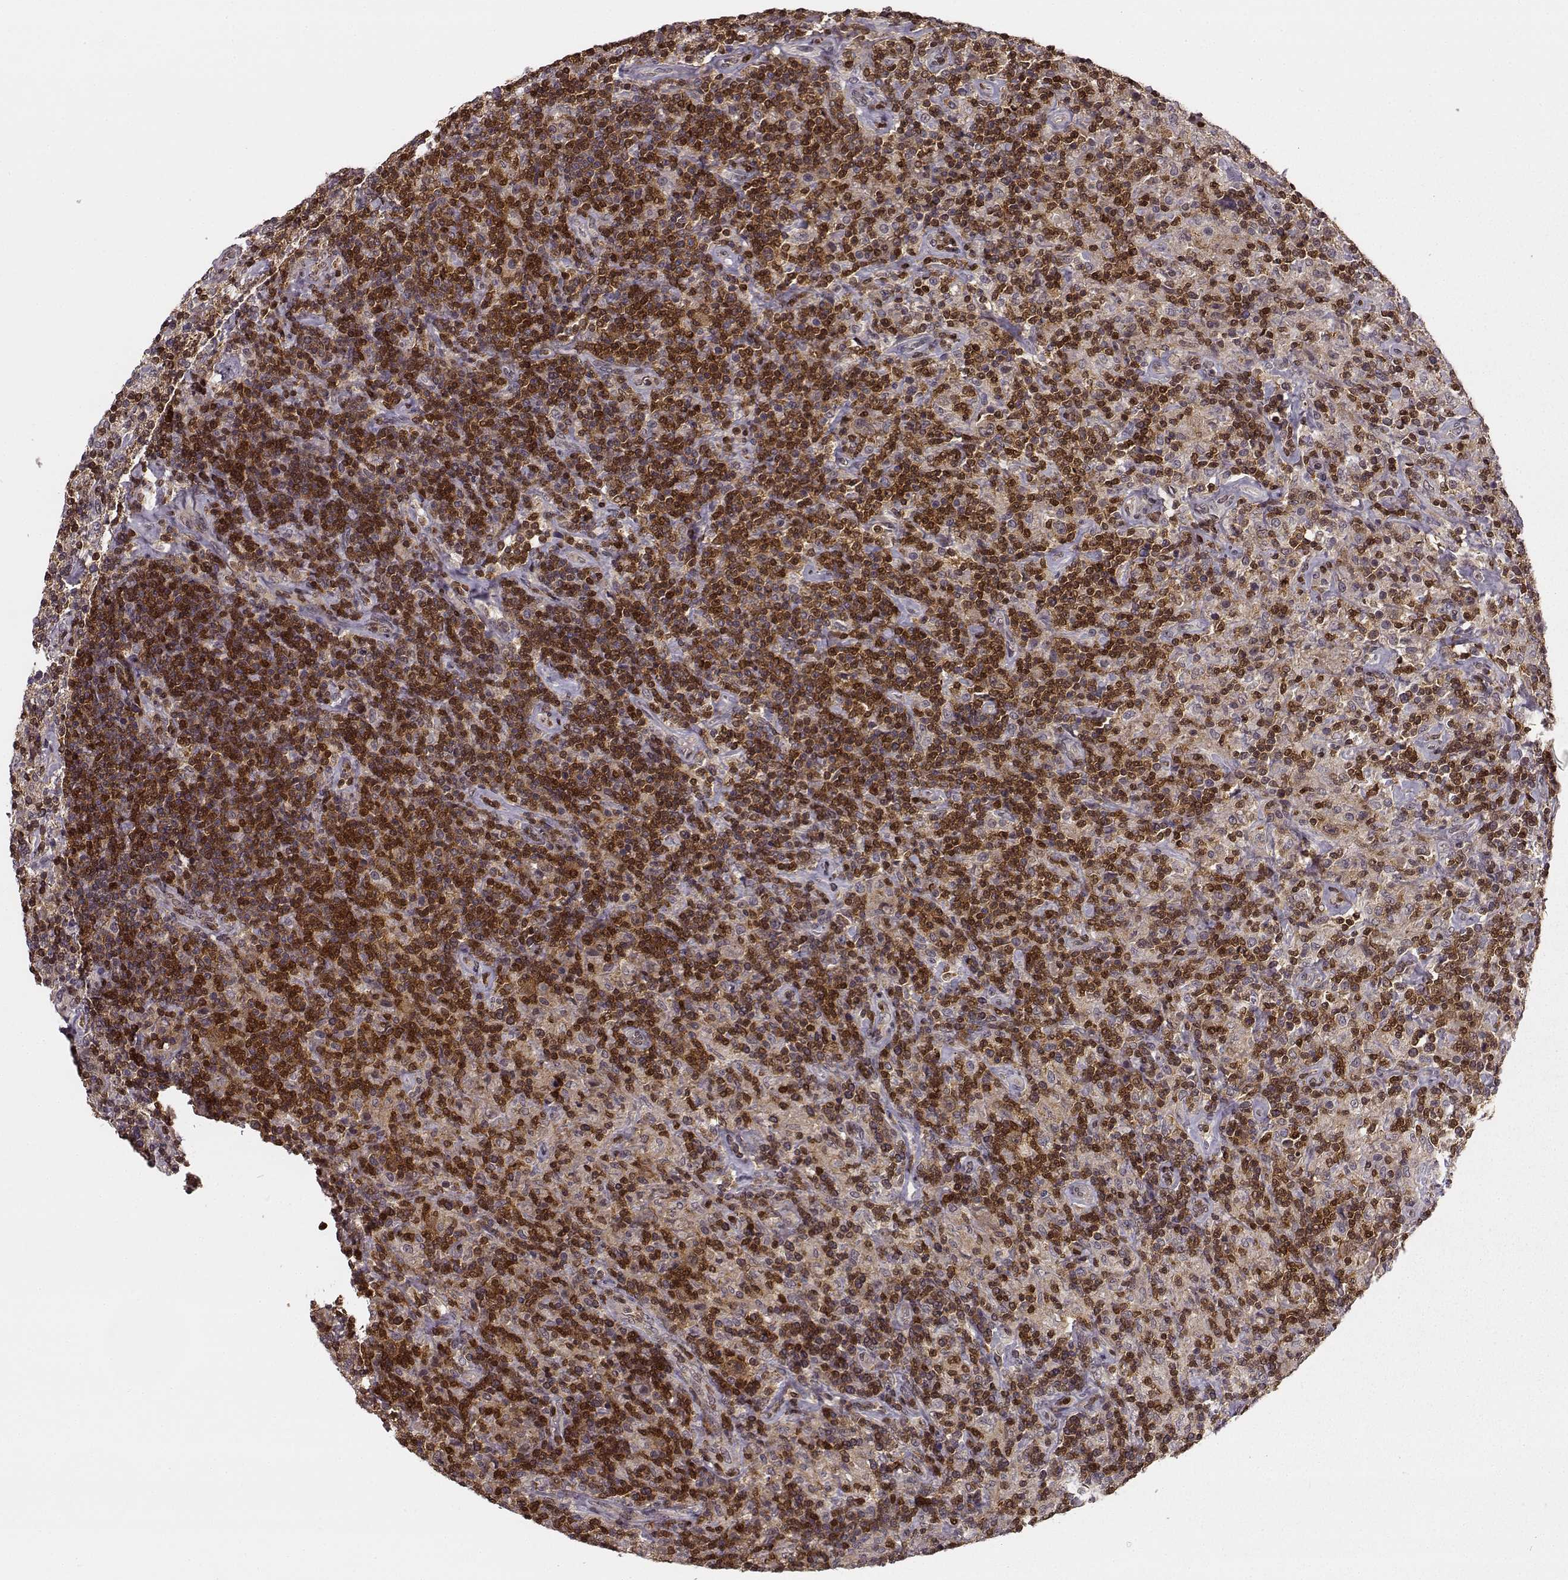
{"staining": {"intensity": "negative", "quantity": "none", "location": "none"}, "tissue": "lymphoma", "cell_type": "Tumor cells", "image_type": "cancer", "snomed": [{"axis": "morphology", "description": "Hodgkin's disease, NOS"}, {"axis": "topography", "description": "Lymph node"}], "caption": "A high-resolution image shows immunohistochemistry staining of lymphoma, which reveals no significant positivity in tumor cells. (DAB (3,3'-diaminobenzidine) immunohistochemistry (IHC) with hematoxylin counter stain).", "gene": "MFSD1", "patient": {"sex": "male", "age": 70}}